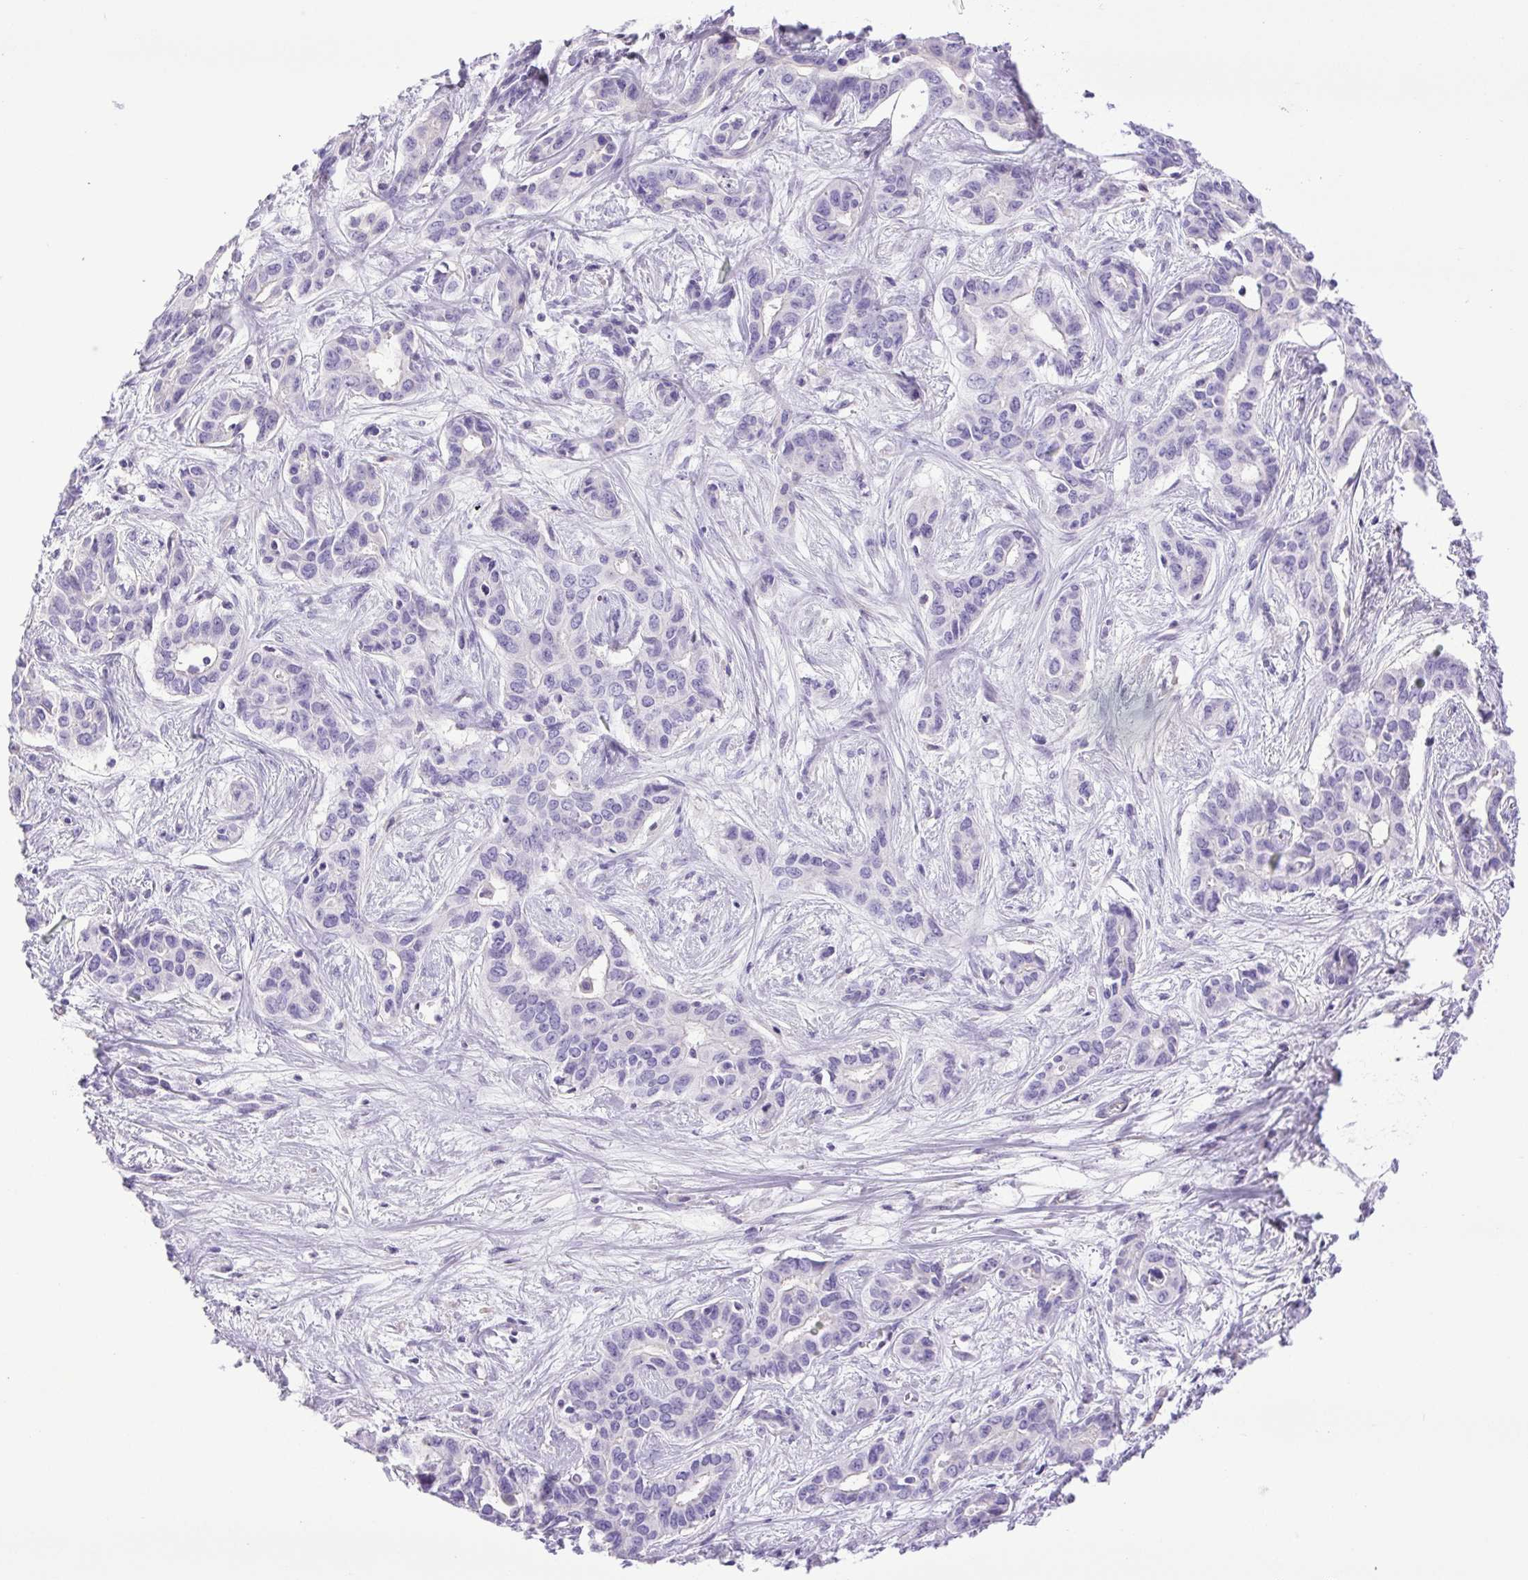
{"staining": {"intensity": "negative", "quantity": "none", "location": "none"}, "tissue": "liver cancer", "cell_type": "Tumor cells", "image_type": "cancer", "snomed": [{"axis": "morphology", "description": "Cholangiocarcinoma"}, {"axis": "topography", "description": "Liver"}], "caption": "Immunohistochemical staining of human cholangiocarcinoma (liver) demonstrates no significant staining in tumor cells. The staining is performed using DAB (3,3'-diaminobenzidine) brown chromogen with nuclei counter-stained in using hematoxylin.", "gene": "CDSN", "patient": {"sex": "female", "age": 65}}